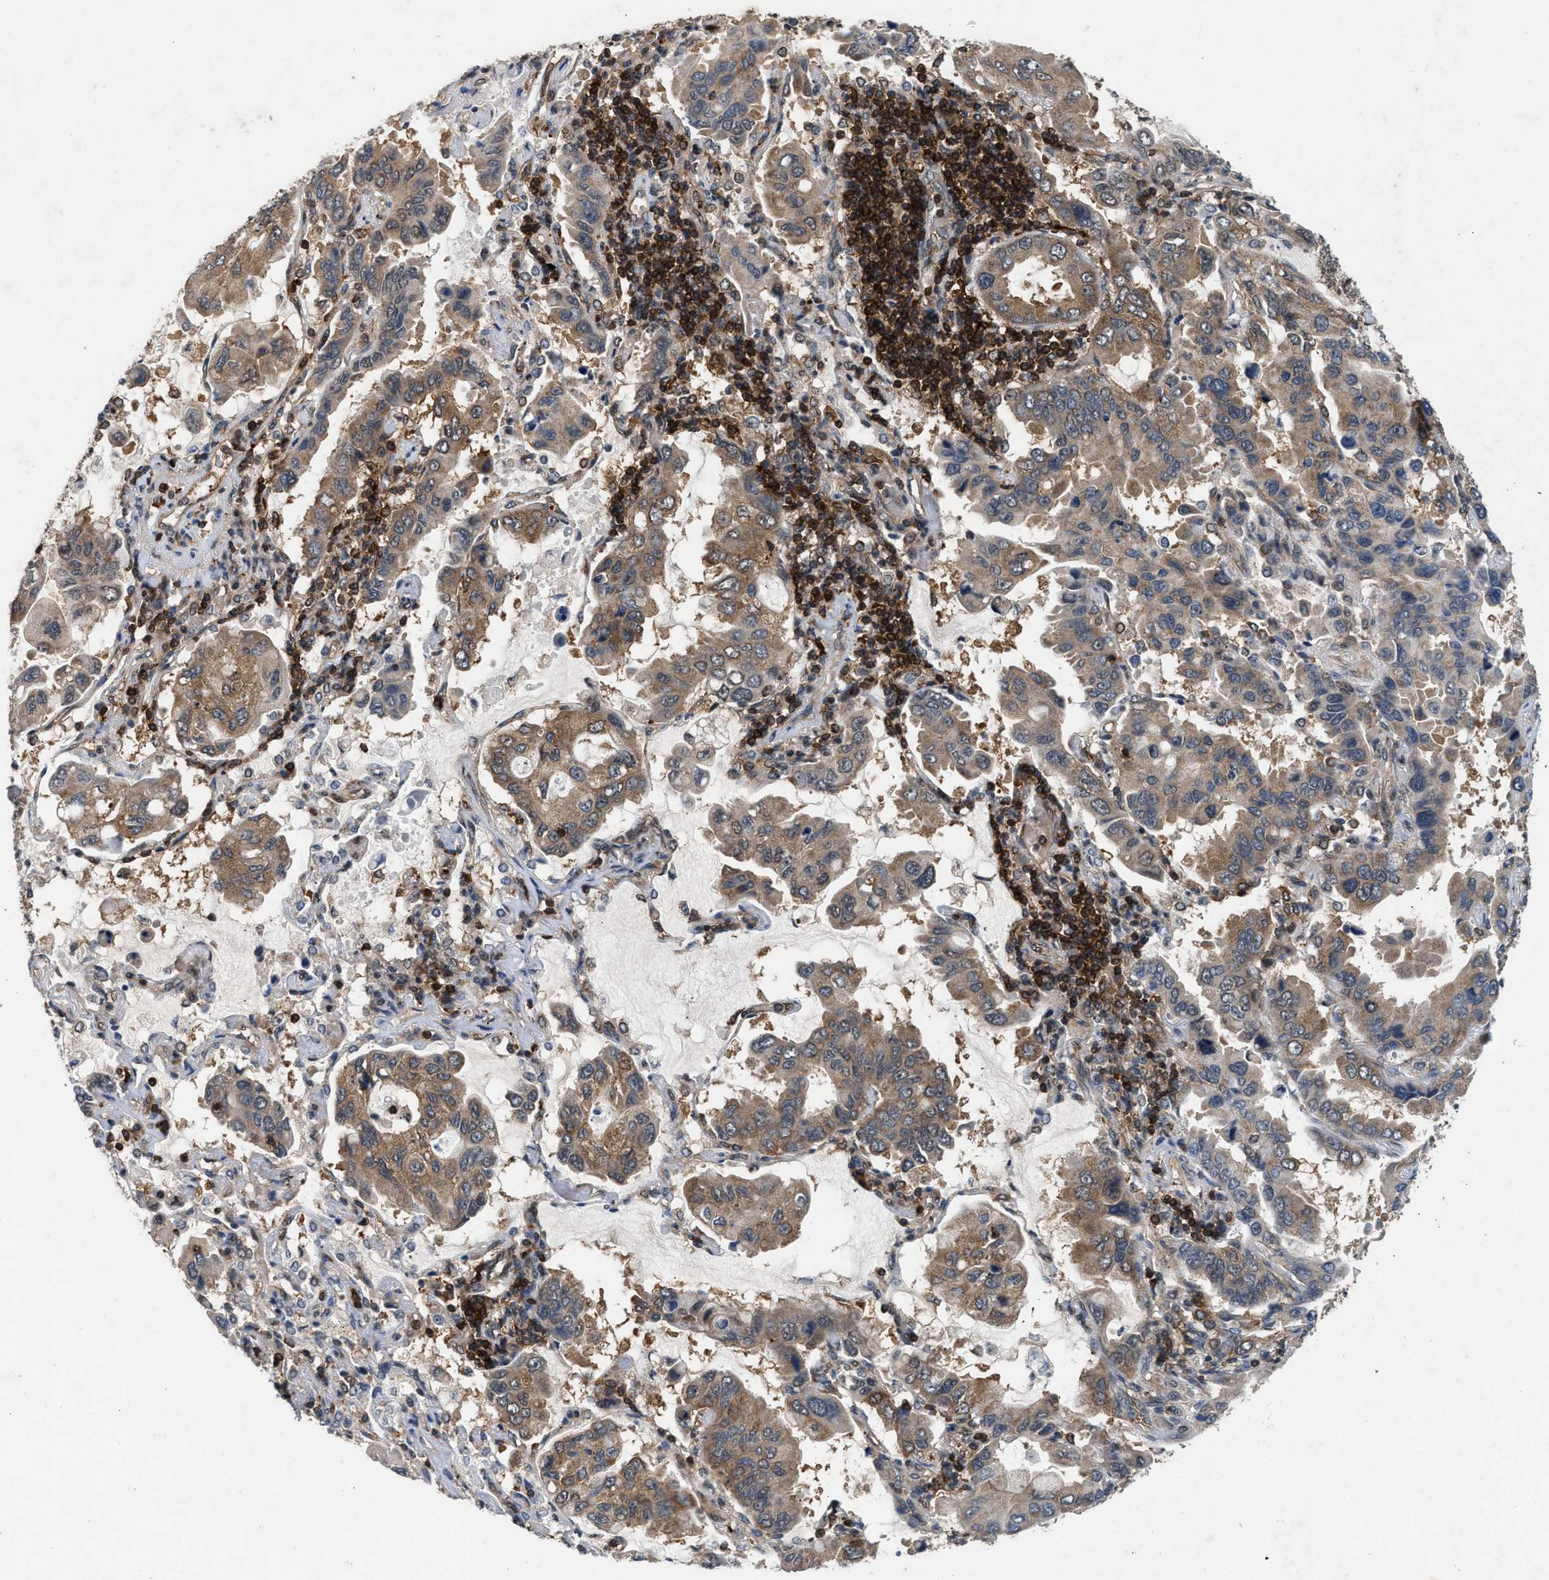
{"staining": {"intensity": "moderate", "quantity": ">75%", "location": "cytoplasmic/membranous"}, "tissue": "lung cancer", "cell_type": "Tumor cells", "image_type": "cancer", "snomed": [{"axis": "morphology", "description": "Adenocarcinoma, NOS"}, {"axis": "topography", "description": "Lung"}], "caption": "Protein staining reveals moderate cytoplasmic/membranous positivity in about >75% of tumor cells in lung cancer.", "gene": "OXSR1", "patient": {"sex": "male", "age": 64}}